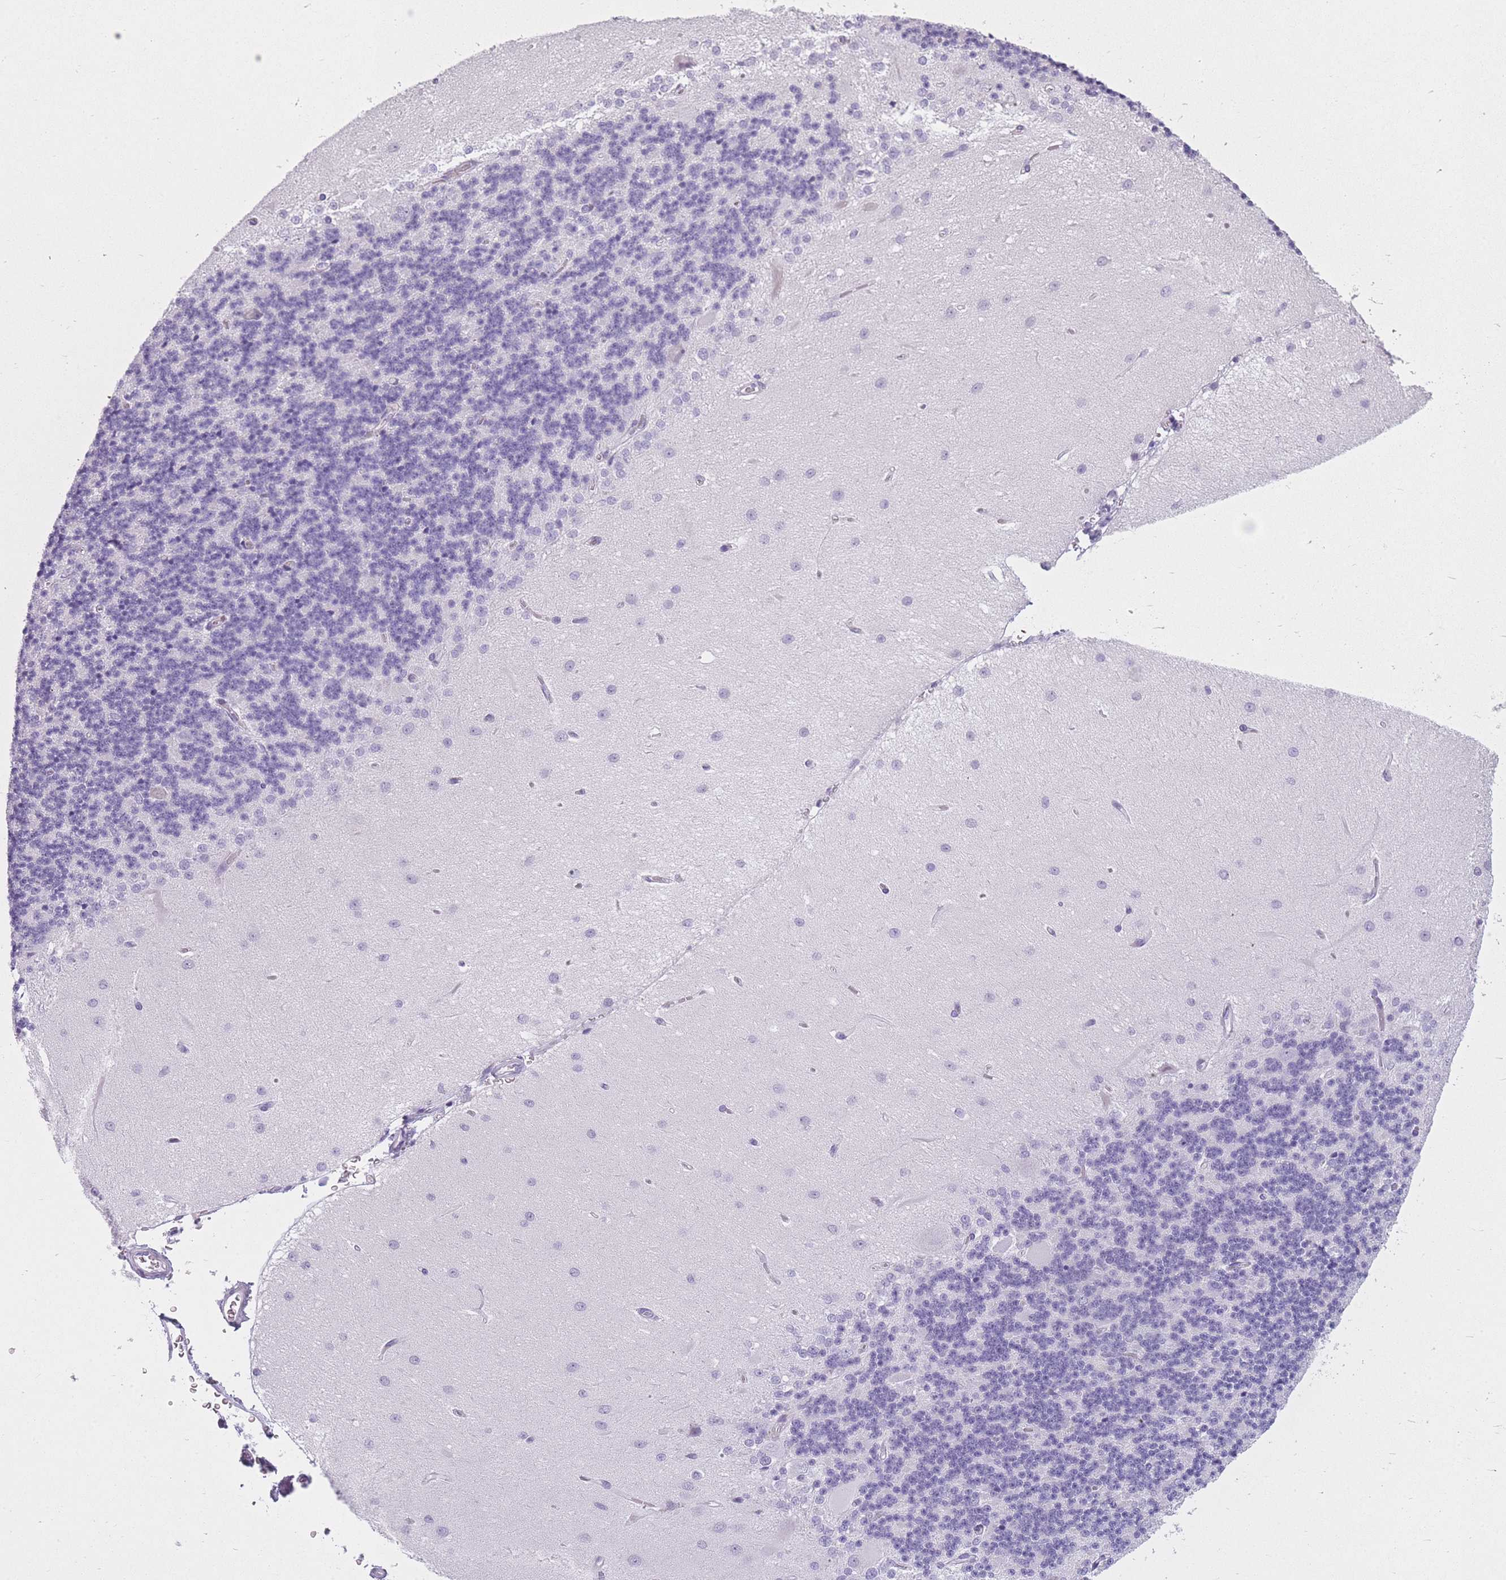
{"staining": {"intensity": "negative", "quantity": "none", "location": "none"}, "tissue": "cerebellum", "cell_type": "Cells in granular layer", "image_type": "normal", "snomed": [{"axis": "morphology", "description": "Normal tissue, NOS"}, {"axis": "topography", "description": "Cerebellum"}], "caption": "A high-resolution histopathology image shows IHC staining of unremarkable cerebellum, which exhibits no significant staining in cells in granular layer. Brightfield microscopy of immunohistochemistry stained with DAB (brown) and hematoxylin (blue), captured at high magnification.", "gene": "GOLGA6A", "patient": {"sex": "female", "age": 29}}